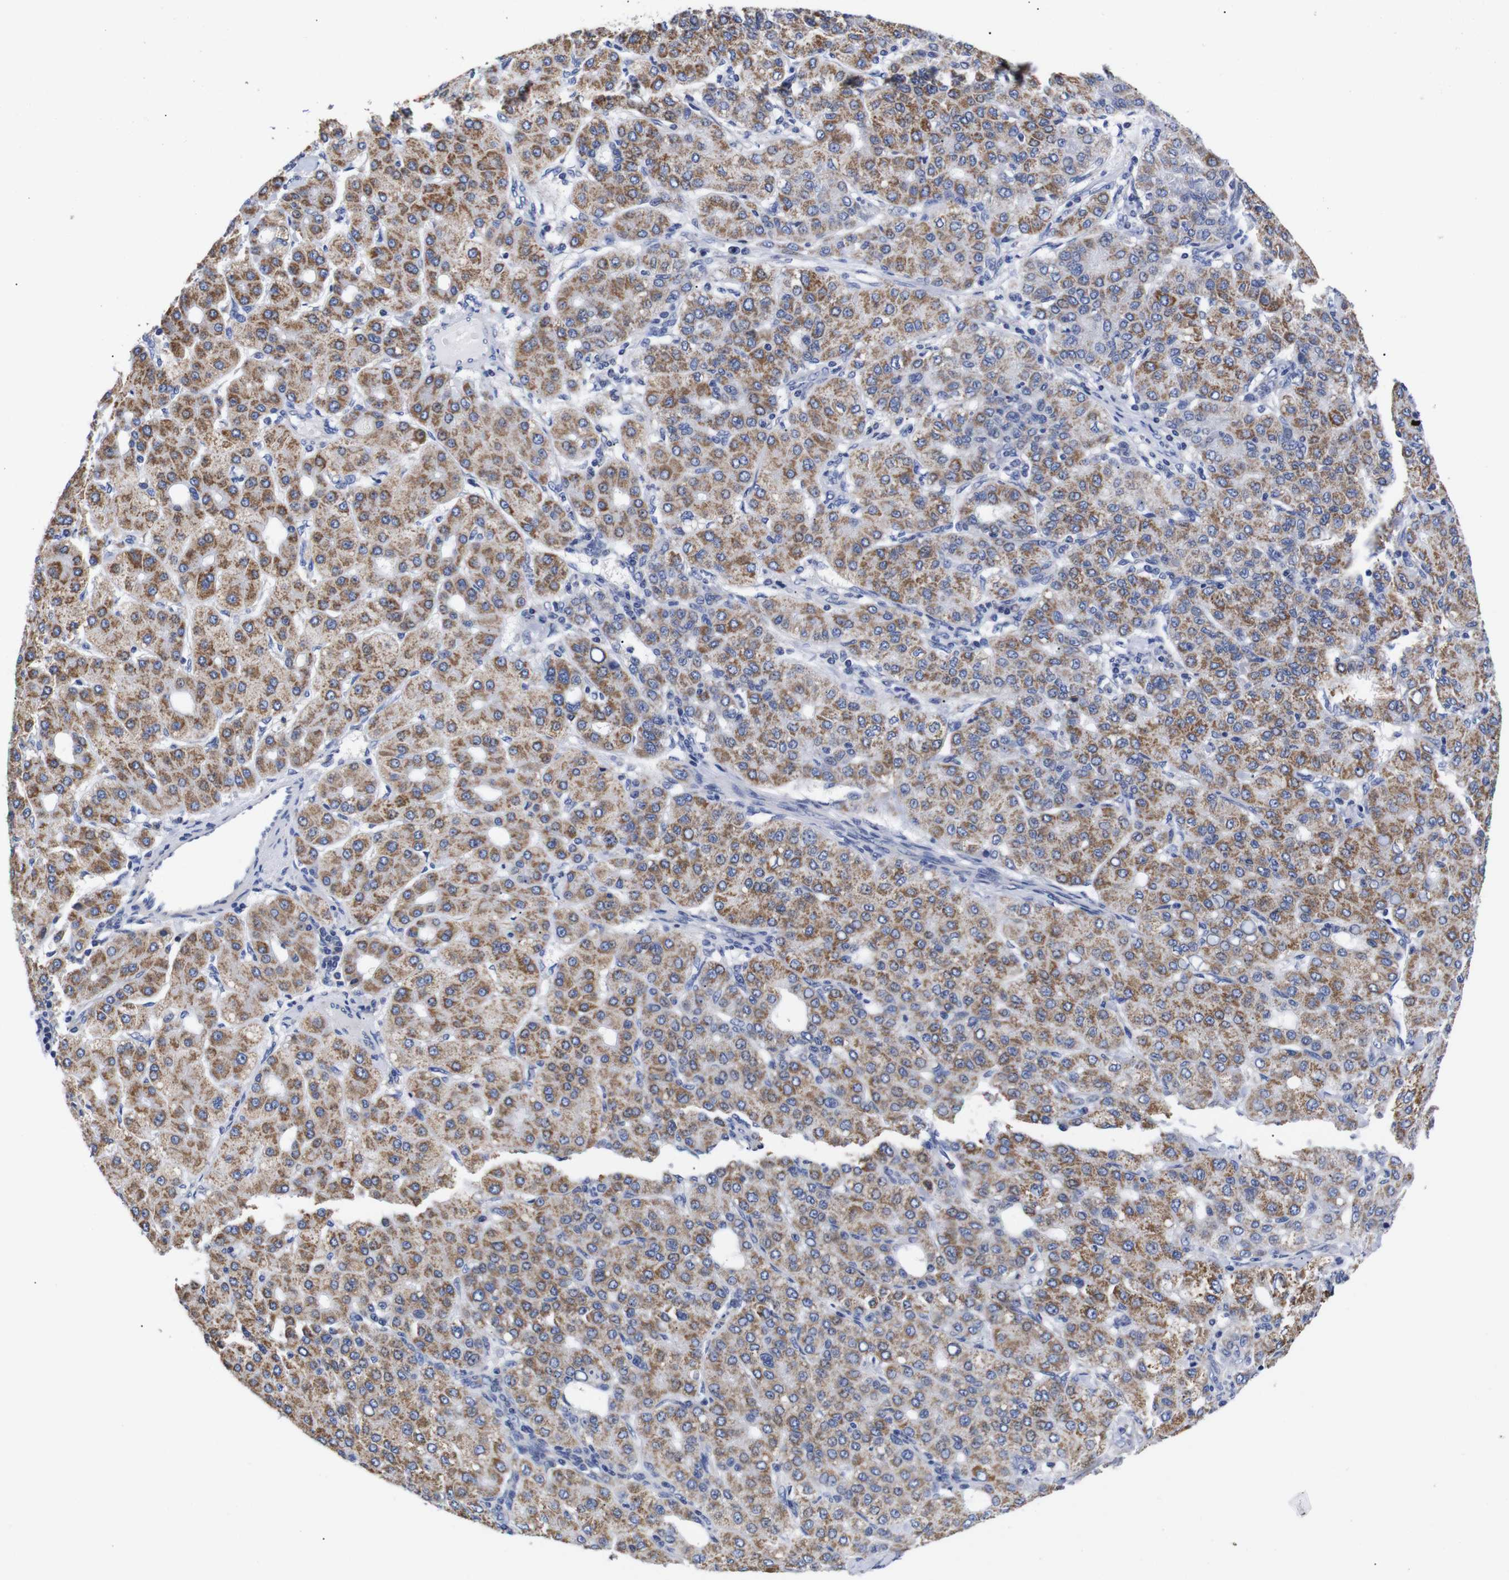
{"staining": {"intensity": "moderate", "quantity": ">75%", "location": "cytoplasmic/membranous"}, "tissue": "liver cancer", "cell_type": "Tumor cells", "image_type": "cancer", "snomed": [{"axis": "morphology", "description": "Carcinoma, Hepatocellular, NOS"}, {"axis": "topography", "description": "Liver"}], "caption": "Brown immunohistochemical staining in human liver cancer (hepatocellular carcinoma) demonstrates moderate cytoplasmic/membranous expression in approximately >75% of tumor cells.", "gene": "OPN3", "patient": {"sex": "male", "age": 65}}